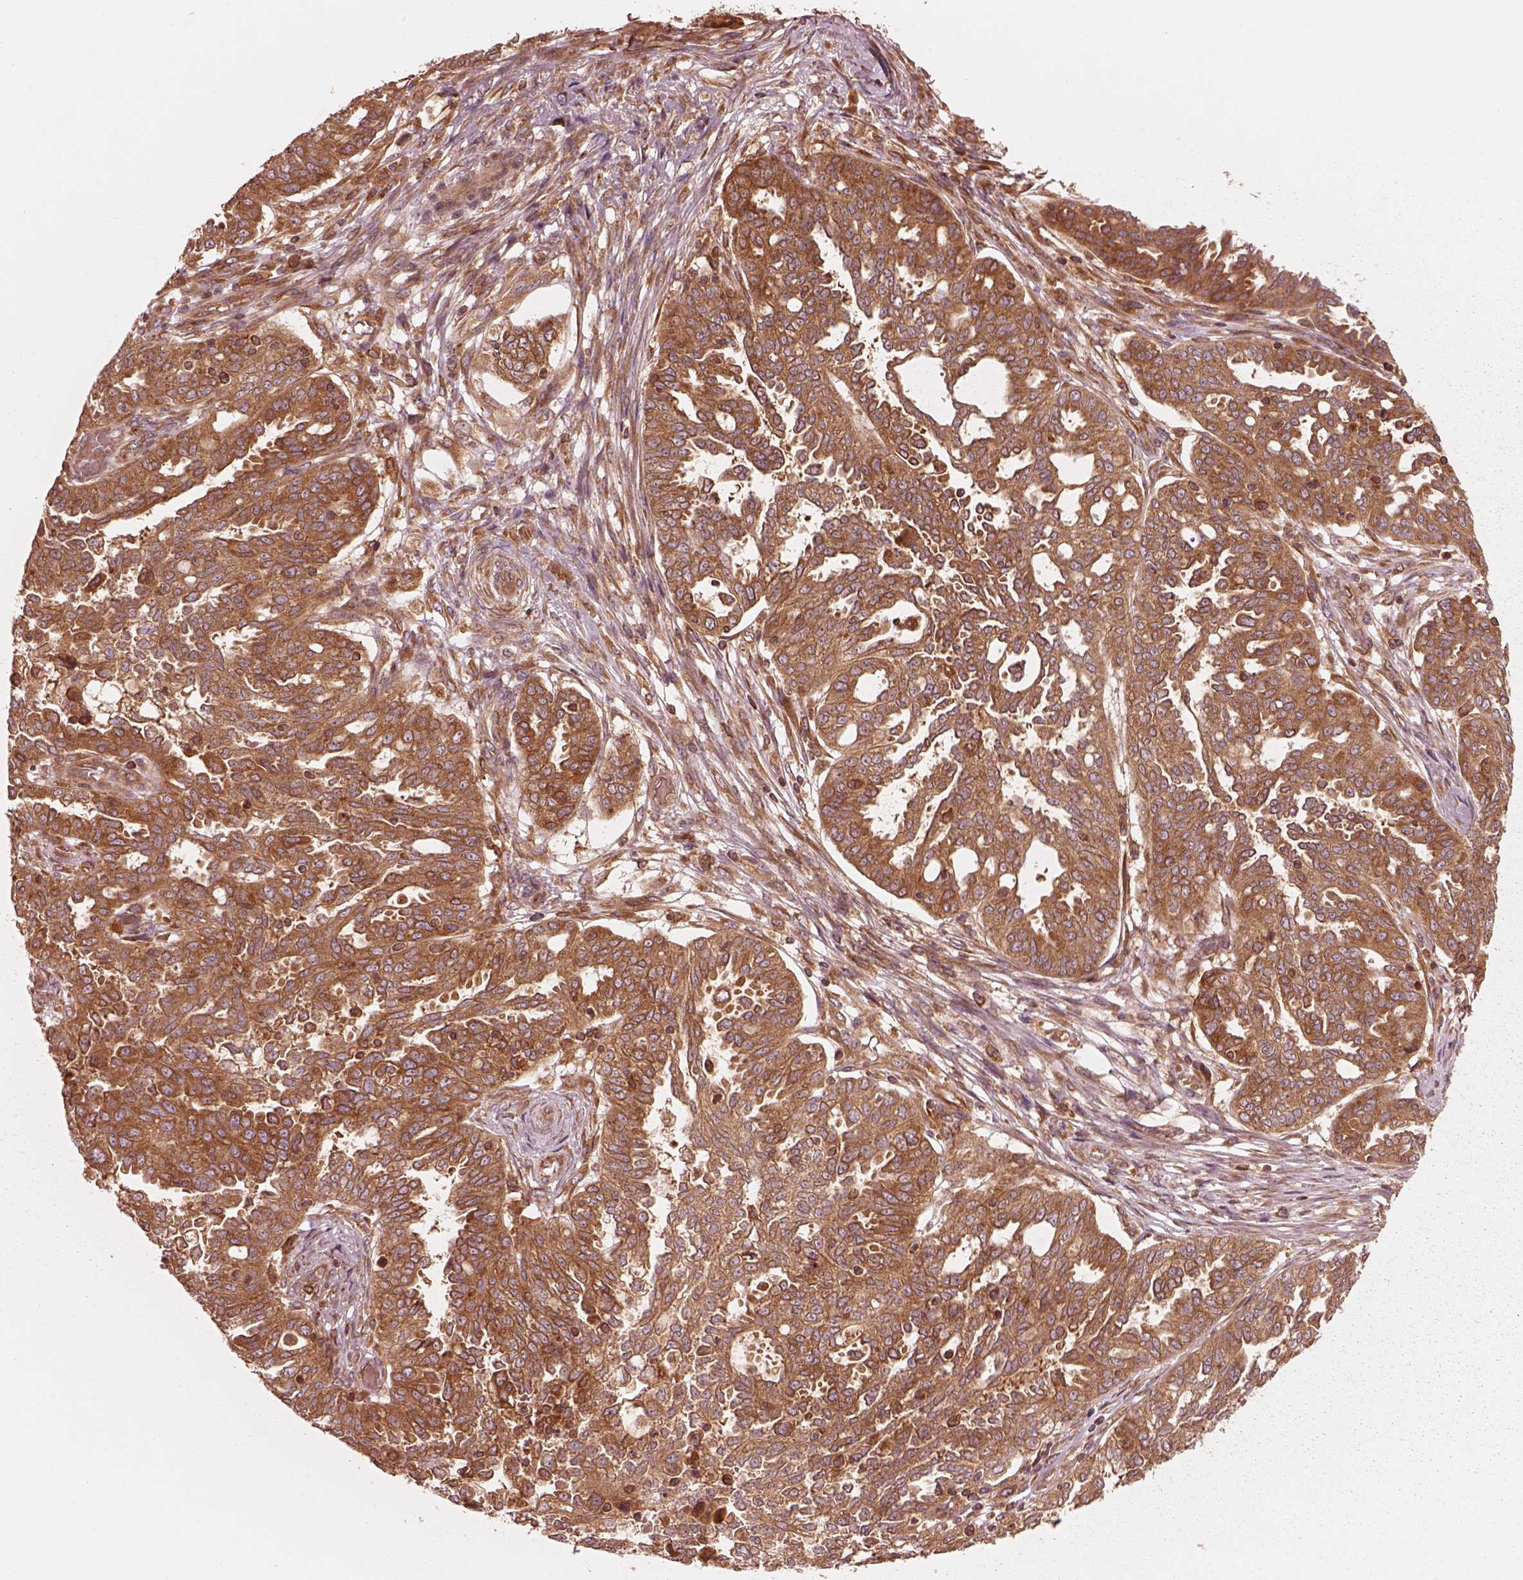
{"staining": {"intensity": "strong", "quantity": ">75%", "location": "cytoplasmic/membranous"}, "tissue": "ovarian cancer", "cell_type": "Tumor cells", "image_type": "cancer", "snomed": [{"axis": "morphology", "description": "Cystadenocarcinoma, serous, NOS"}, {"axis": "topography", "description": "Ovary"}], "caption": "An immunohistochemistry (IHC) photomicrograph of neoplastic tissue is shown. Protein staining in brown highlights strong cytoplasmic/membranous positivity in ovarian cancer (serous cystadenocarcinoma) within tumor cells. The staining is performed using DAB (3,3'-diaminobenzidine) brown chromogen to label protein expression. The nuclei are counter-stained blue using hematoxylin.", "gene": "PIK3R2", "patient": {"sex": "female", "age": 67}}